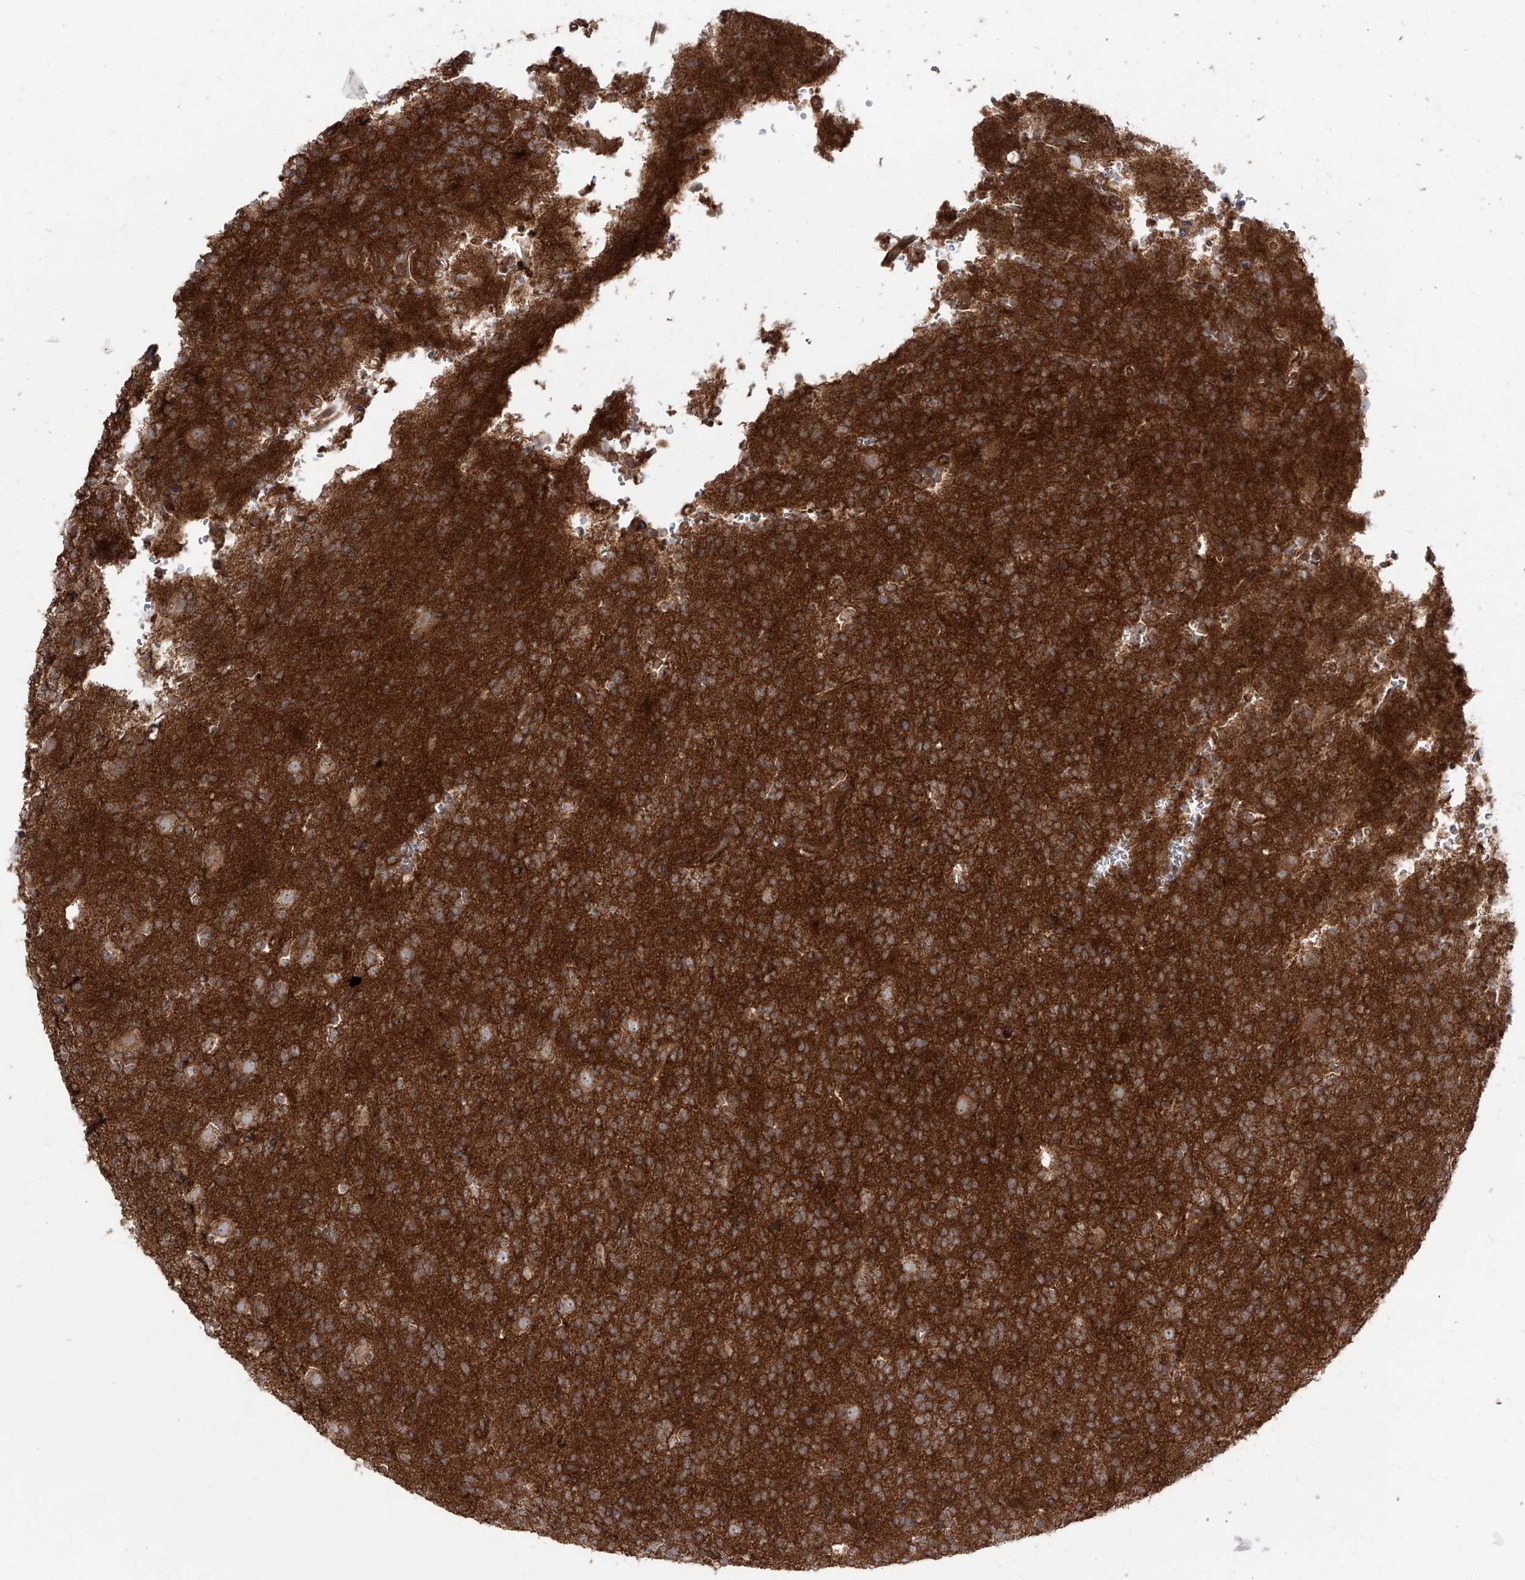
{"staining": {"intensity": "strong", "quantity": ">75%", "location": "cytoplasmic/membranous"}, "tissue": "glioma", "cell_type": "Tumor cells", "image_type": "cancer", "snomed": [{"axis": "morphology", "description": "Glioma, malignant, High grade"}, {"axis": "topography", "description": "Brain"}], "caption": "IHC of glioma reveals high levels of strong cytoplasmic/membranous staining in about >75% of tumor cells.", "gene": "YKT6", "patient": {"sex": "female", "age": 62}}